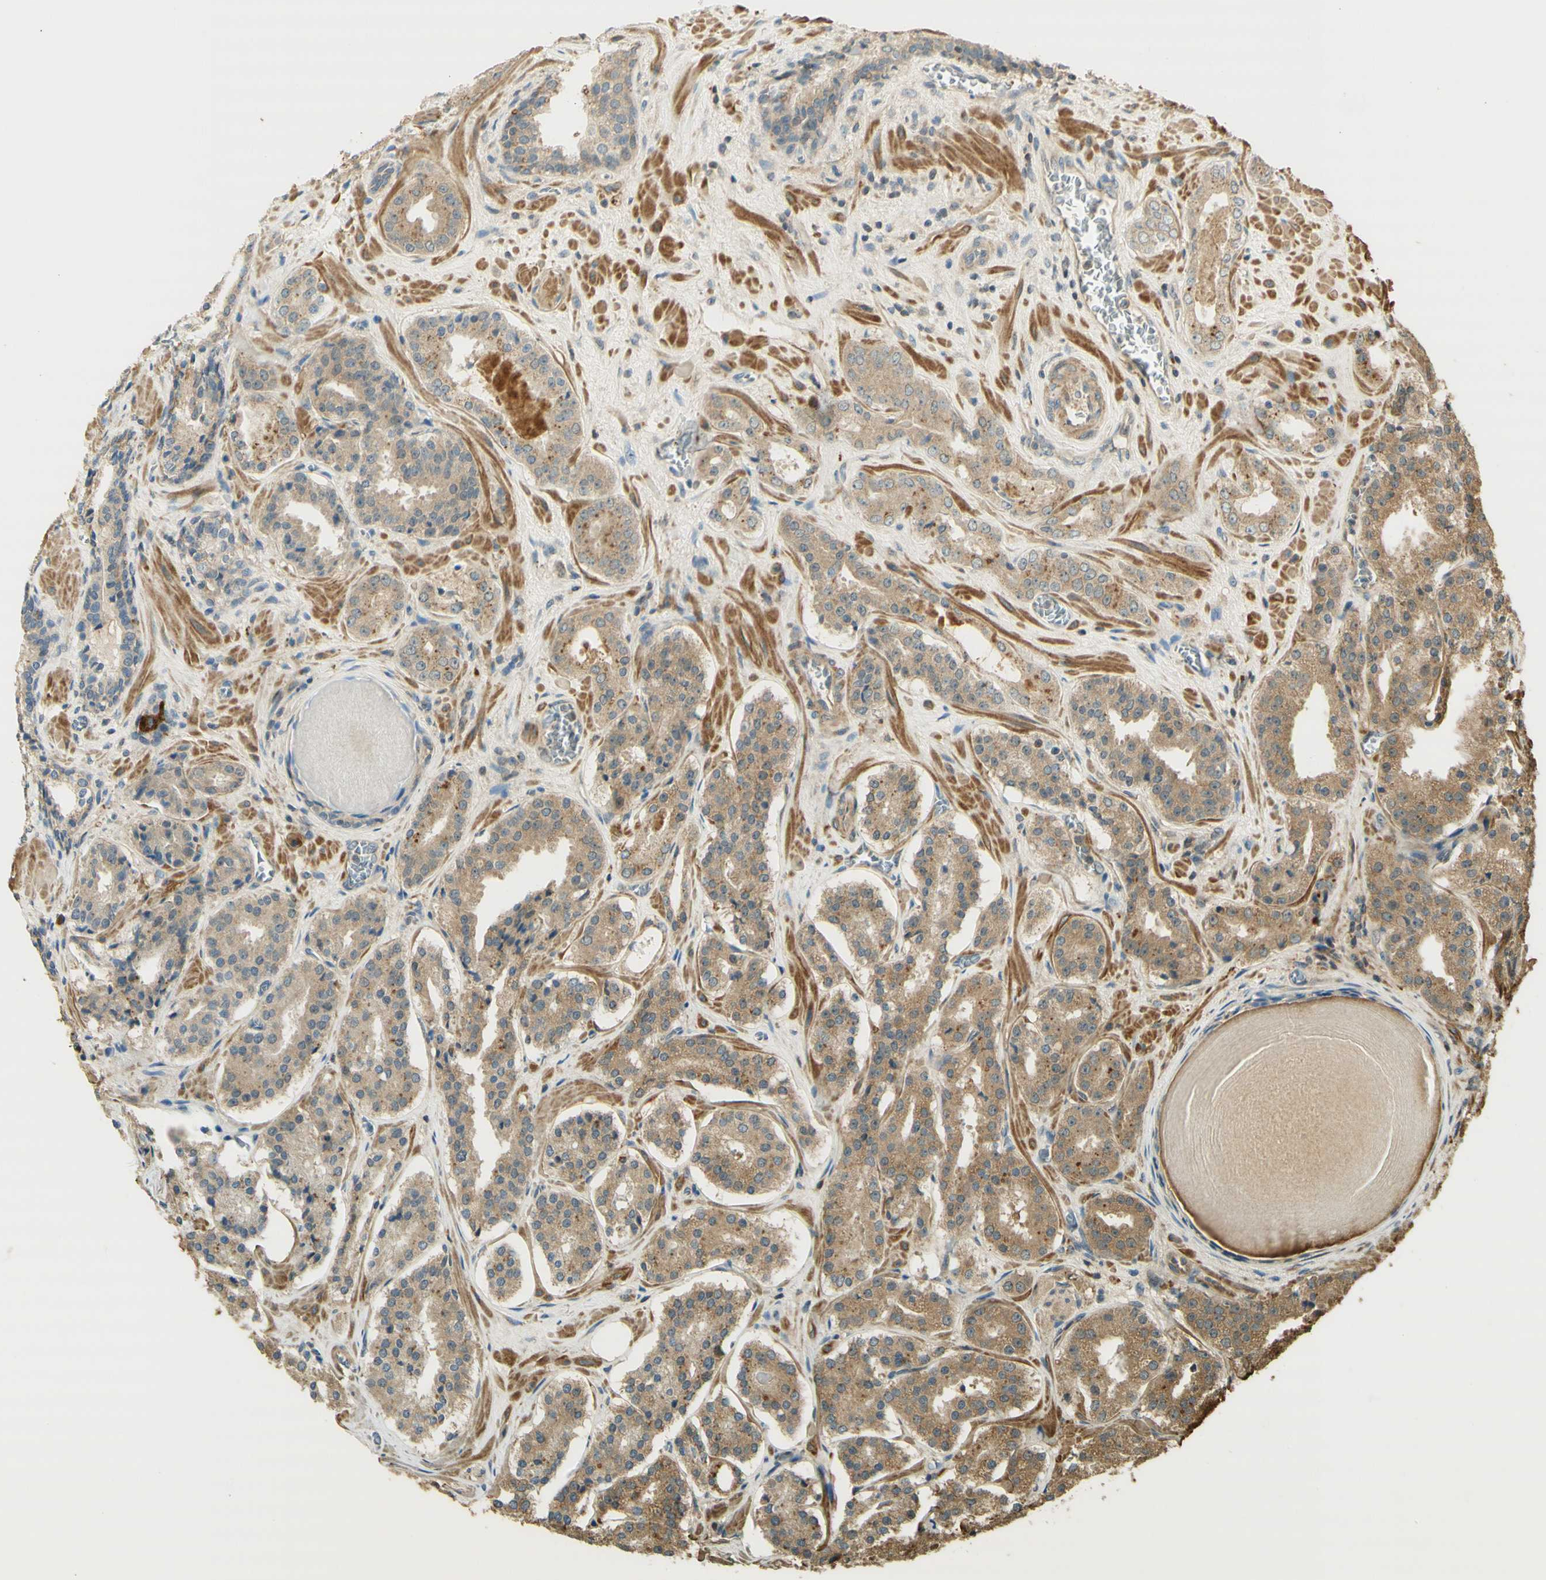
{"staining": {"intensity": "weak", "quantity": ">75%", "location": "cytoplasmic/membranous"}, "tissue": "prostate cancer", "cell_type": "Tumor cells", "image_type": "cancer", "snomed": [{"axis": "morphology", "description": "Adenocarcinoma, High grade"}, {"axis": "topography", "description": "Prostate"}], "caption": "Immunohistochemical staining of human prostate high-grade adenocarcinoma shows low levels of weak cytoplasmic/membranous protein staining in about >75% of tumor cells.", "gene": "AGER", "patient": {"sex": "male", "age": 60}}